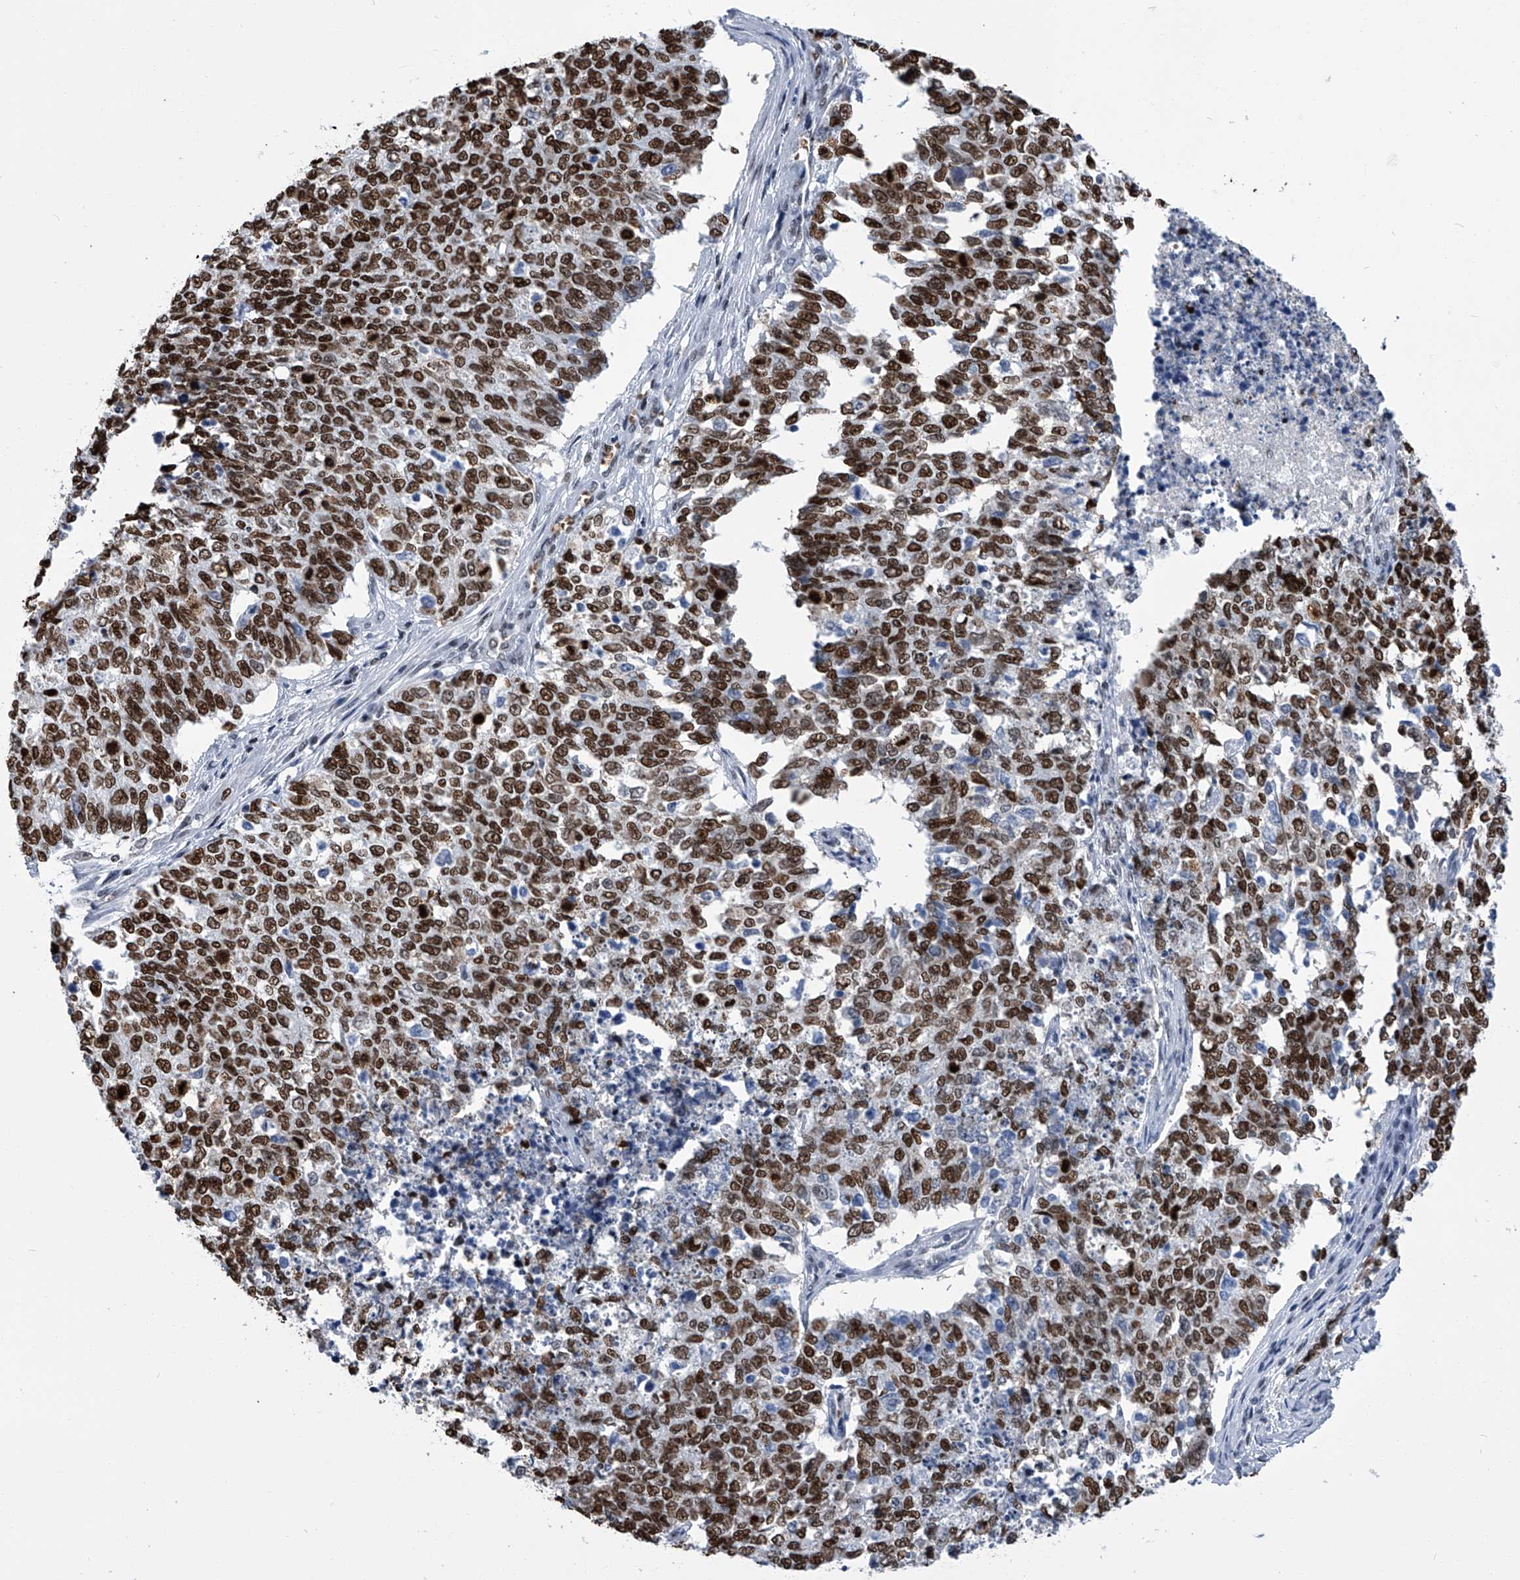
{"staining": {"intensity": "strong", "quantity": "25%-75%", "location": "nuclear"}, "tissue": "cervical cancer", "cell_type": "Tumor cells", "image_type": "cancer", "snomed": [{"axis": "morphology", "description": "Squamous cell carcinoma, NOS"}, {"axis": "topography", "description": "Cervix"}], "caption": "IHC (DAB (3,3'-diaminobenzidine)) staining of cervical squamous cell carcinoma reveals strong nuclear protein positivity in about 25%-75% of tumor cells.", "gene": "SIM2", "patient": {"sex": "female", "age": 63}}